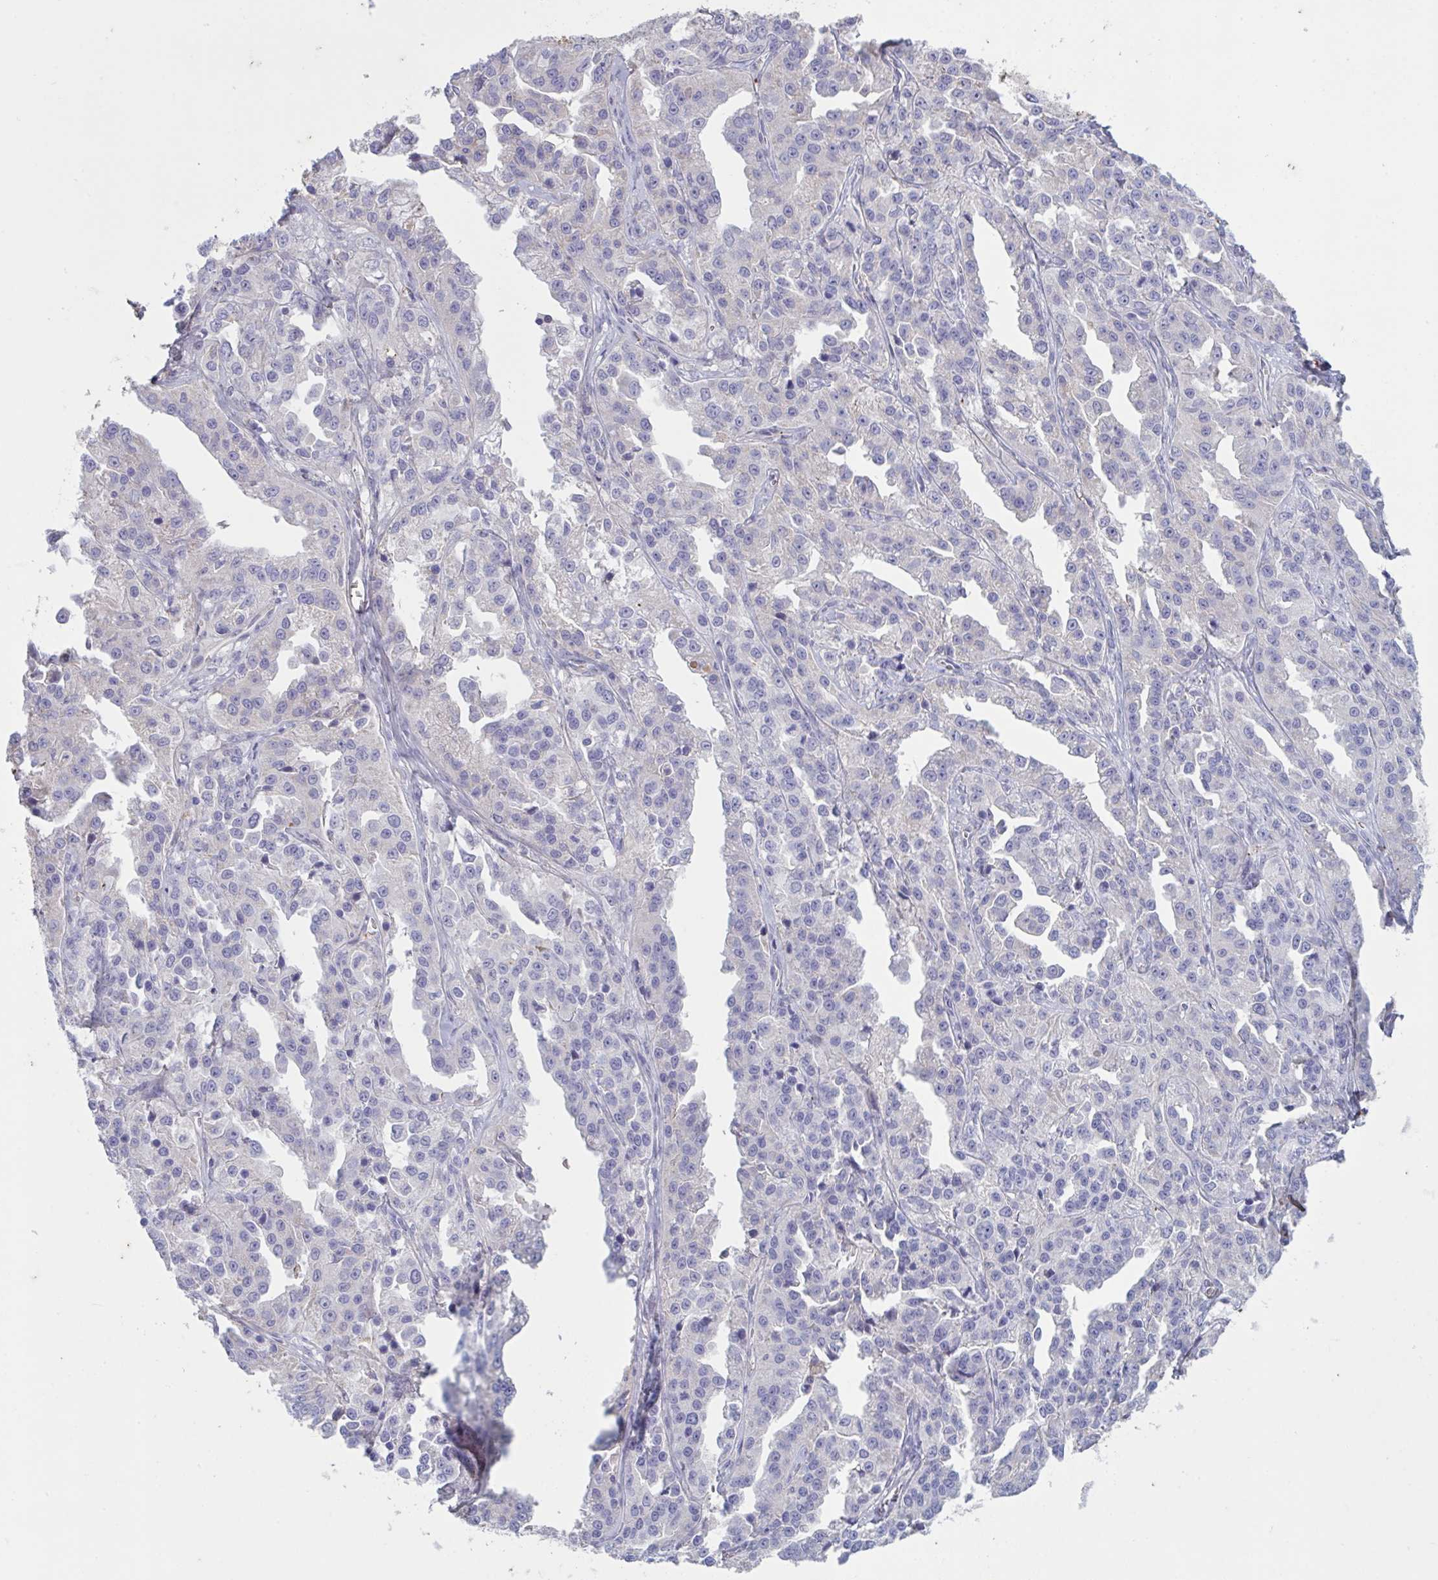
{"staining": {"intensity": "negative", "quantity": "none", "location": "none"}, "tissue": "ovarian cancer", "cell_type": "Tumor cells", "image_type": "cancer", "snomed": [{"axis": "morphology", "description": "Cystadenocarcinoma, serous, NOS"}, {"axis": "topography", "description": "Ovary"}], "caption": "Tumor cells are negative for protein expression in human ovarian cancer.", "gene": "IL1R1", "patient": {"sex": "female", "age": 75}}